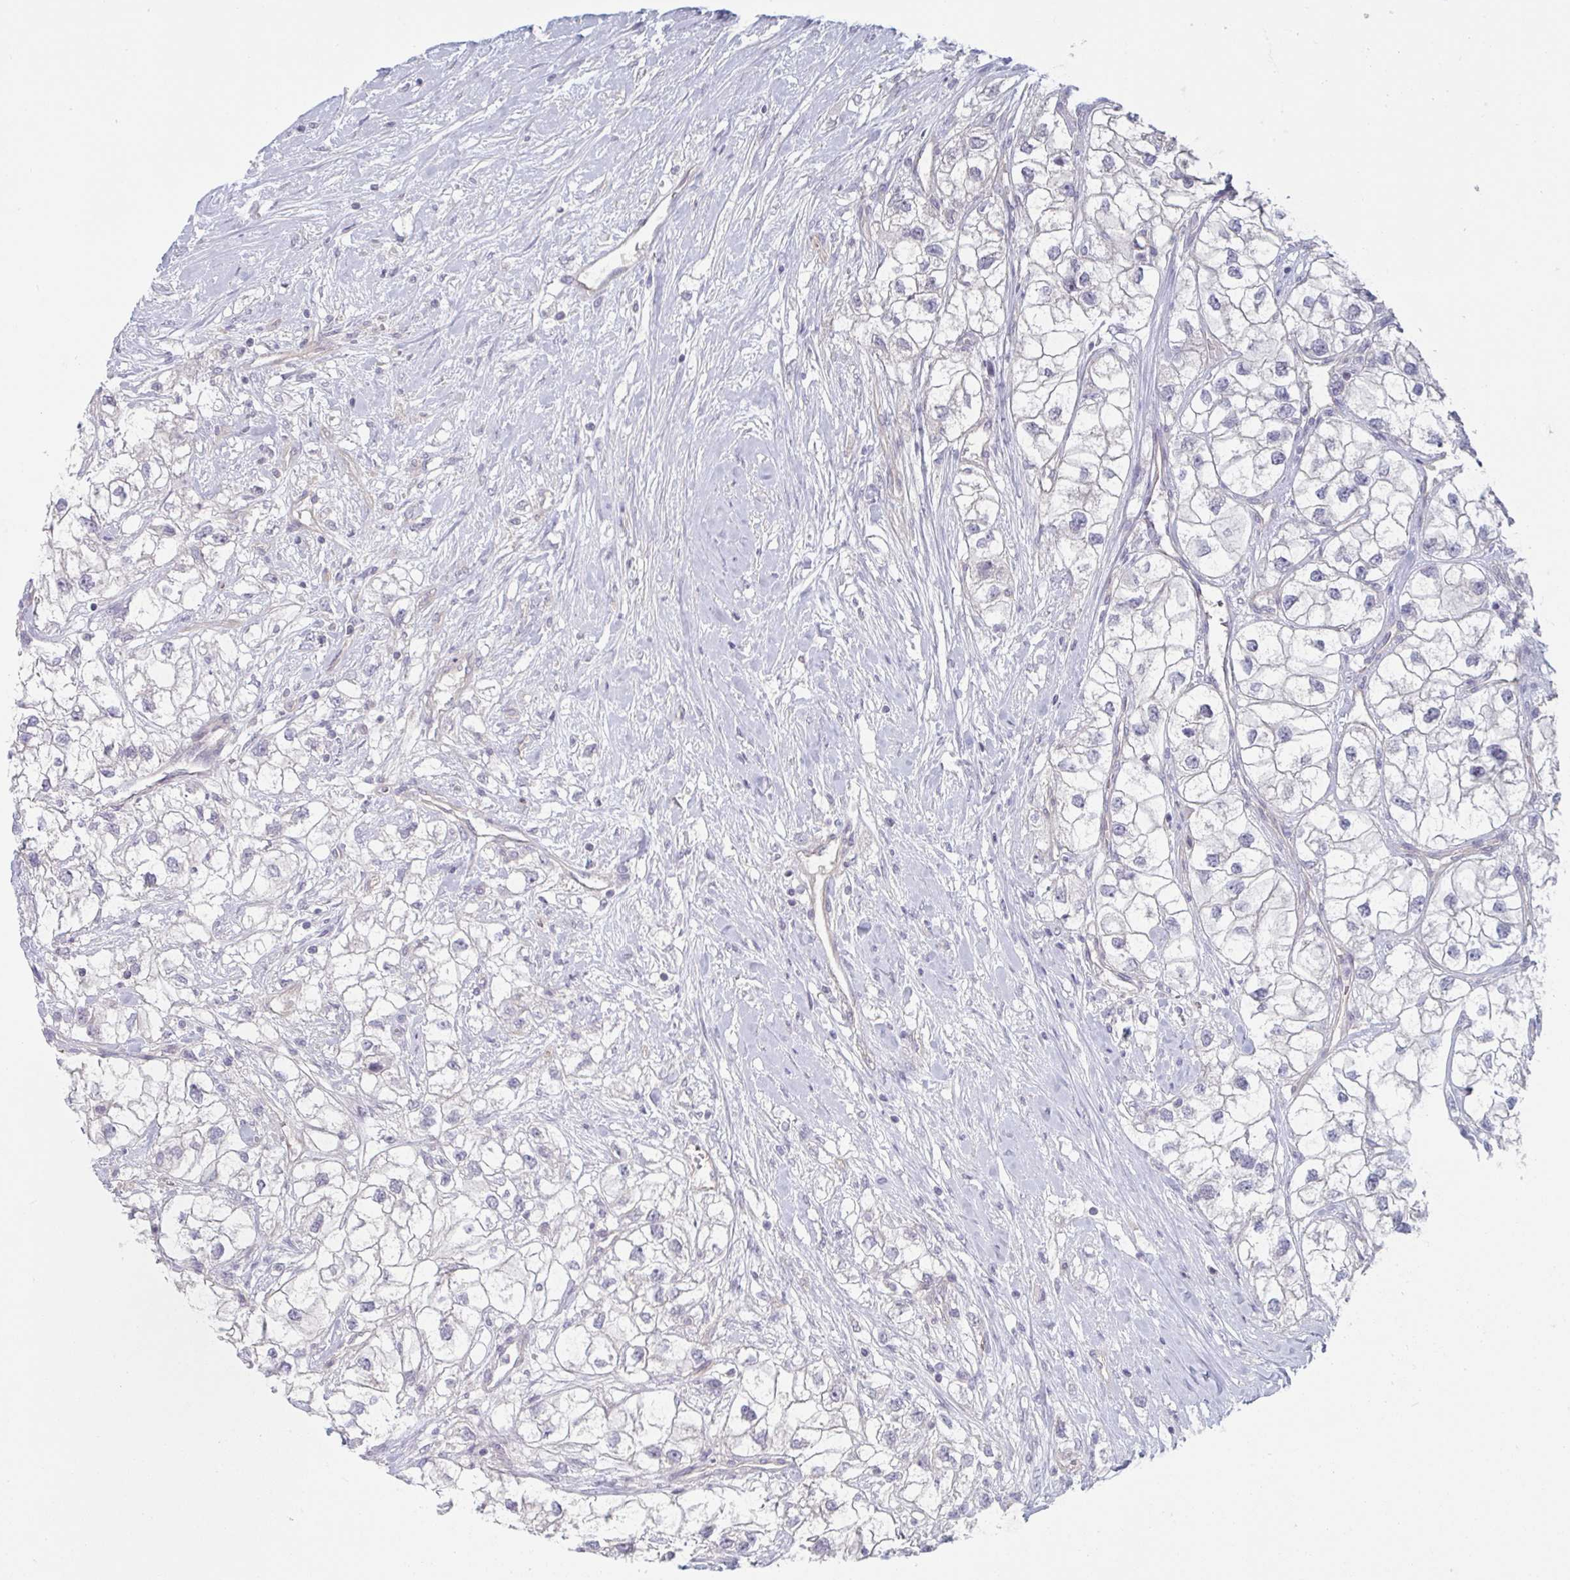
{"staining": {"intensity": "negative", "quantity": "none", "location": "none"}, "tissue": "renal cancer", "cell_type": "Tumor cells", "image_type": "cancer", "snomed": [{"axis": "morphology", "description": "Adenocarcinoma, NOS"}, {"axis": "topography", "description": "Kidney"}], "caption": "Photomicrograph shows no protein staining in tumor cells of renal cancer tissue.", "gene": "STK26", "patient": {"sex": "male", "age": 59}}